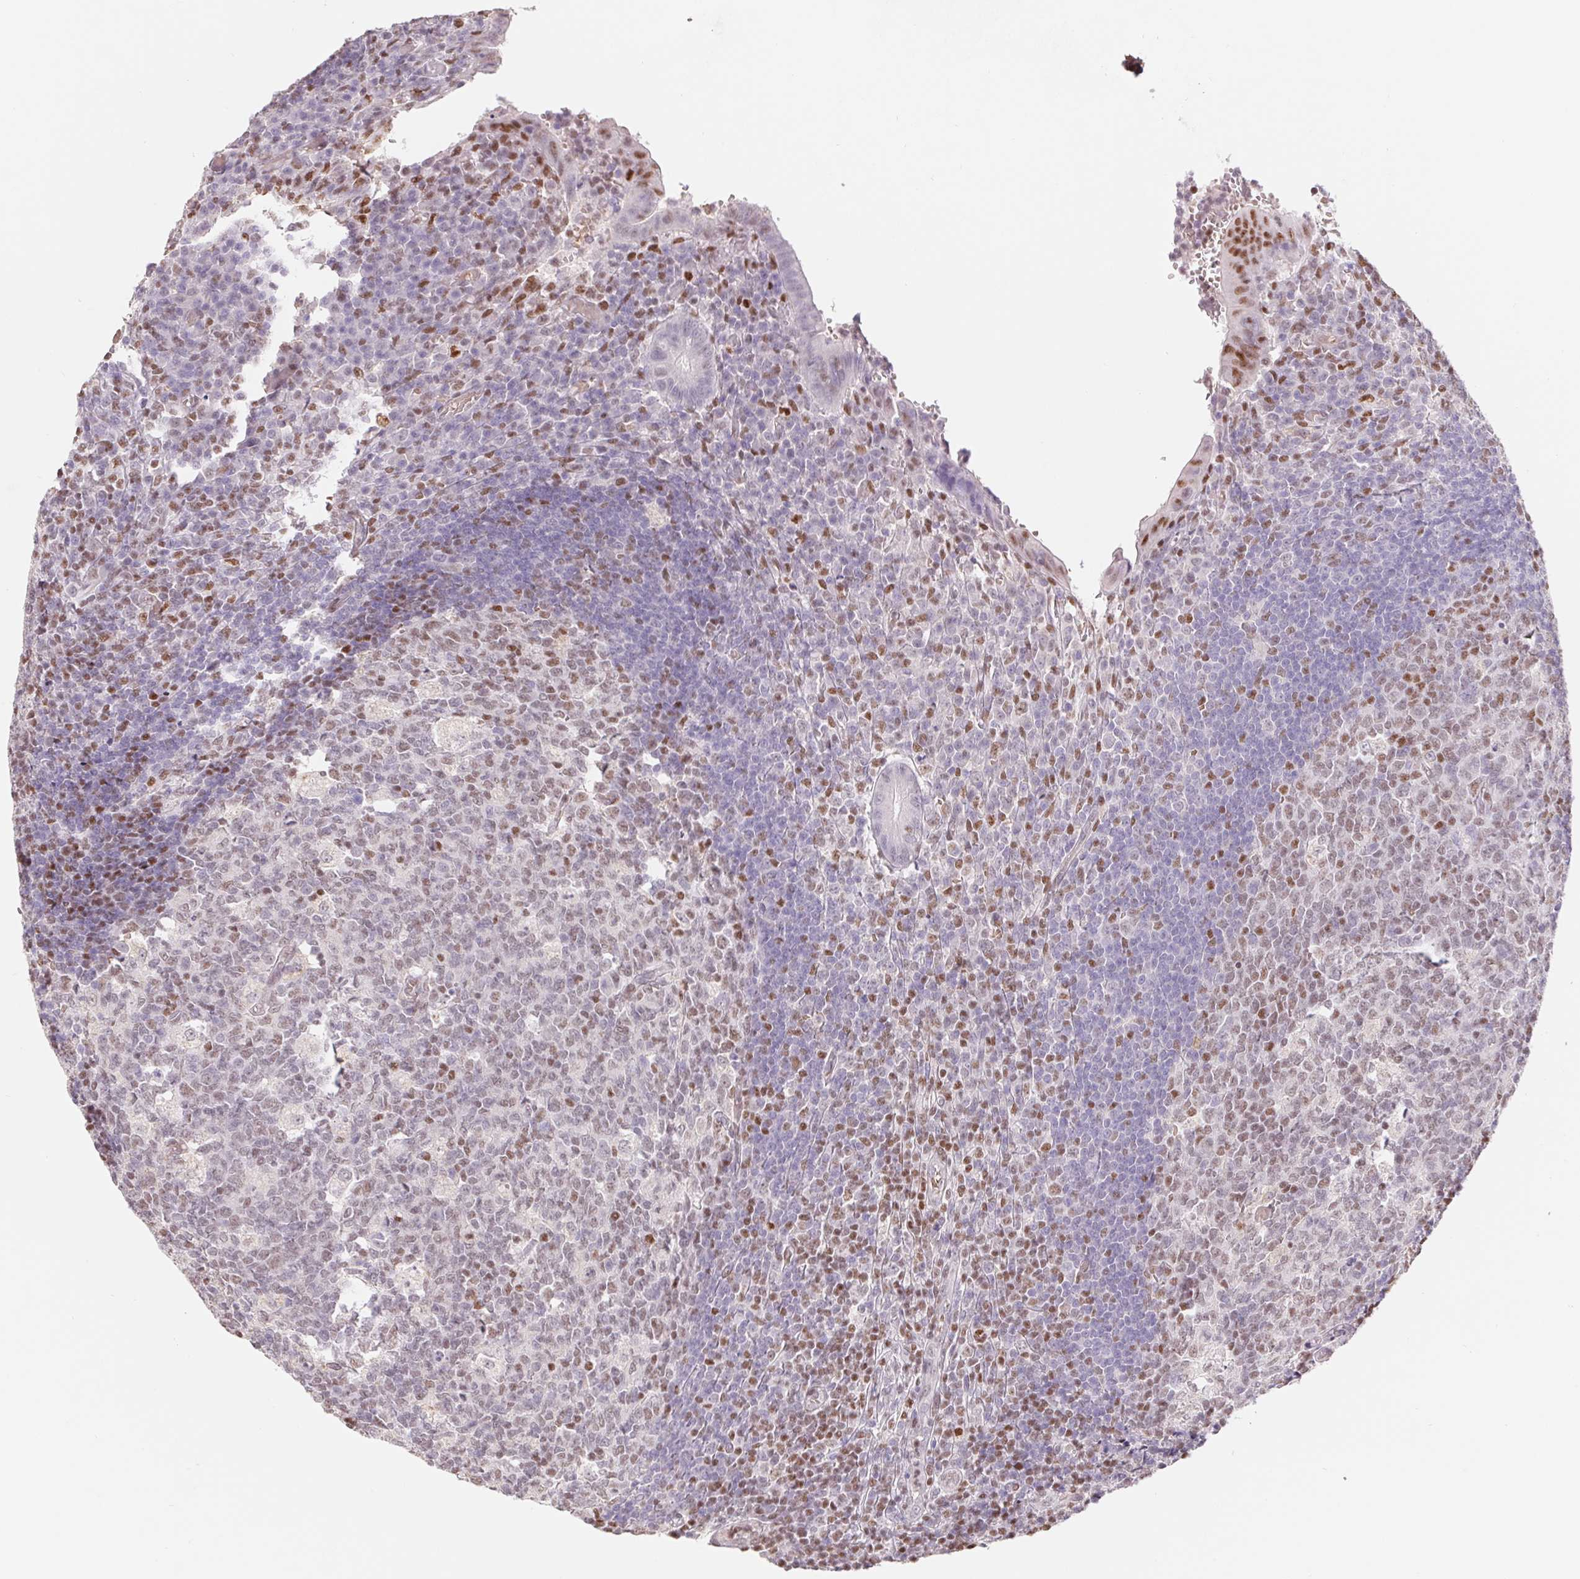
{"staining": {"intensity": "moderate", "quantity": "<25%", "location": "nuclear"}, "tissue": "appendix", "cell_type": "Glandular cells", "image_type": "normal", "snomed": [{"axis": "morphology", "description": "Normal tissue, NOS"}, {"axis": "topography", "description": "Appendix"}], "caption": "Glandular cells exhibit low levels of moderate nuclear expression in approximately <25% of cells in normal appendix. (DAB (3,3'-diaminobenzidine) IHC, brown staining for protein, blue staining for nuclei).", "gene": "TRERF1", "patient": {"sex": "male", "age": 18}}